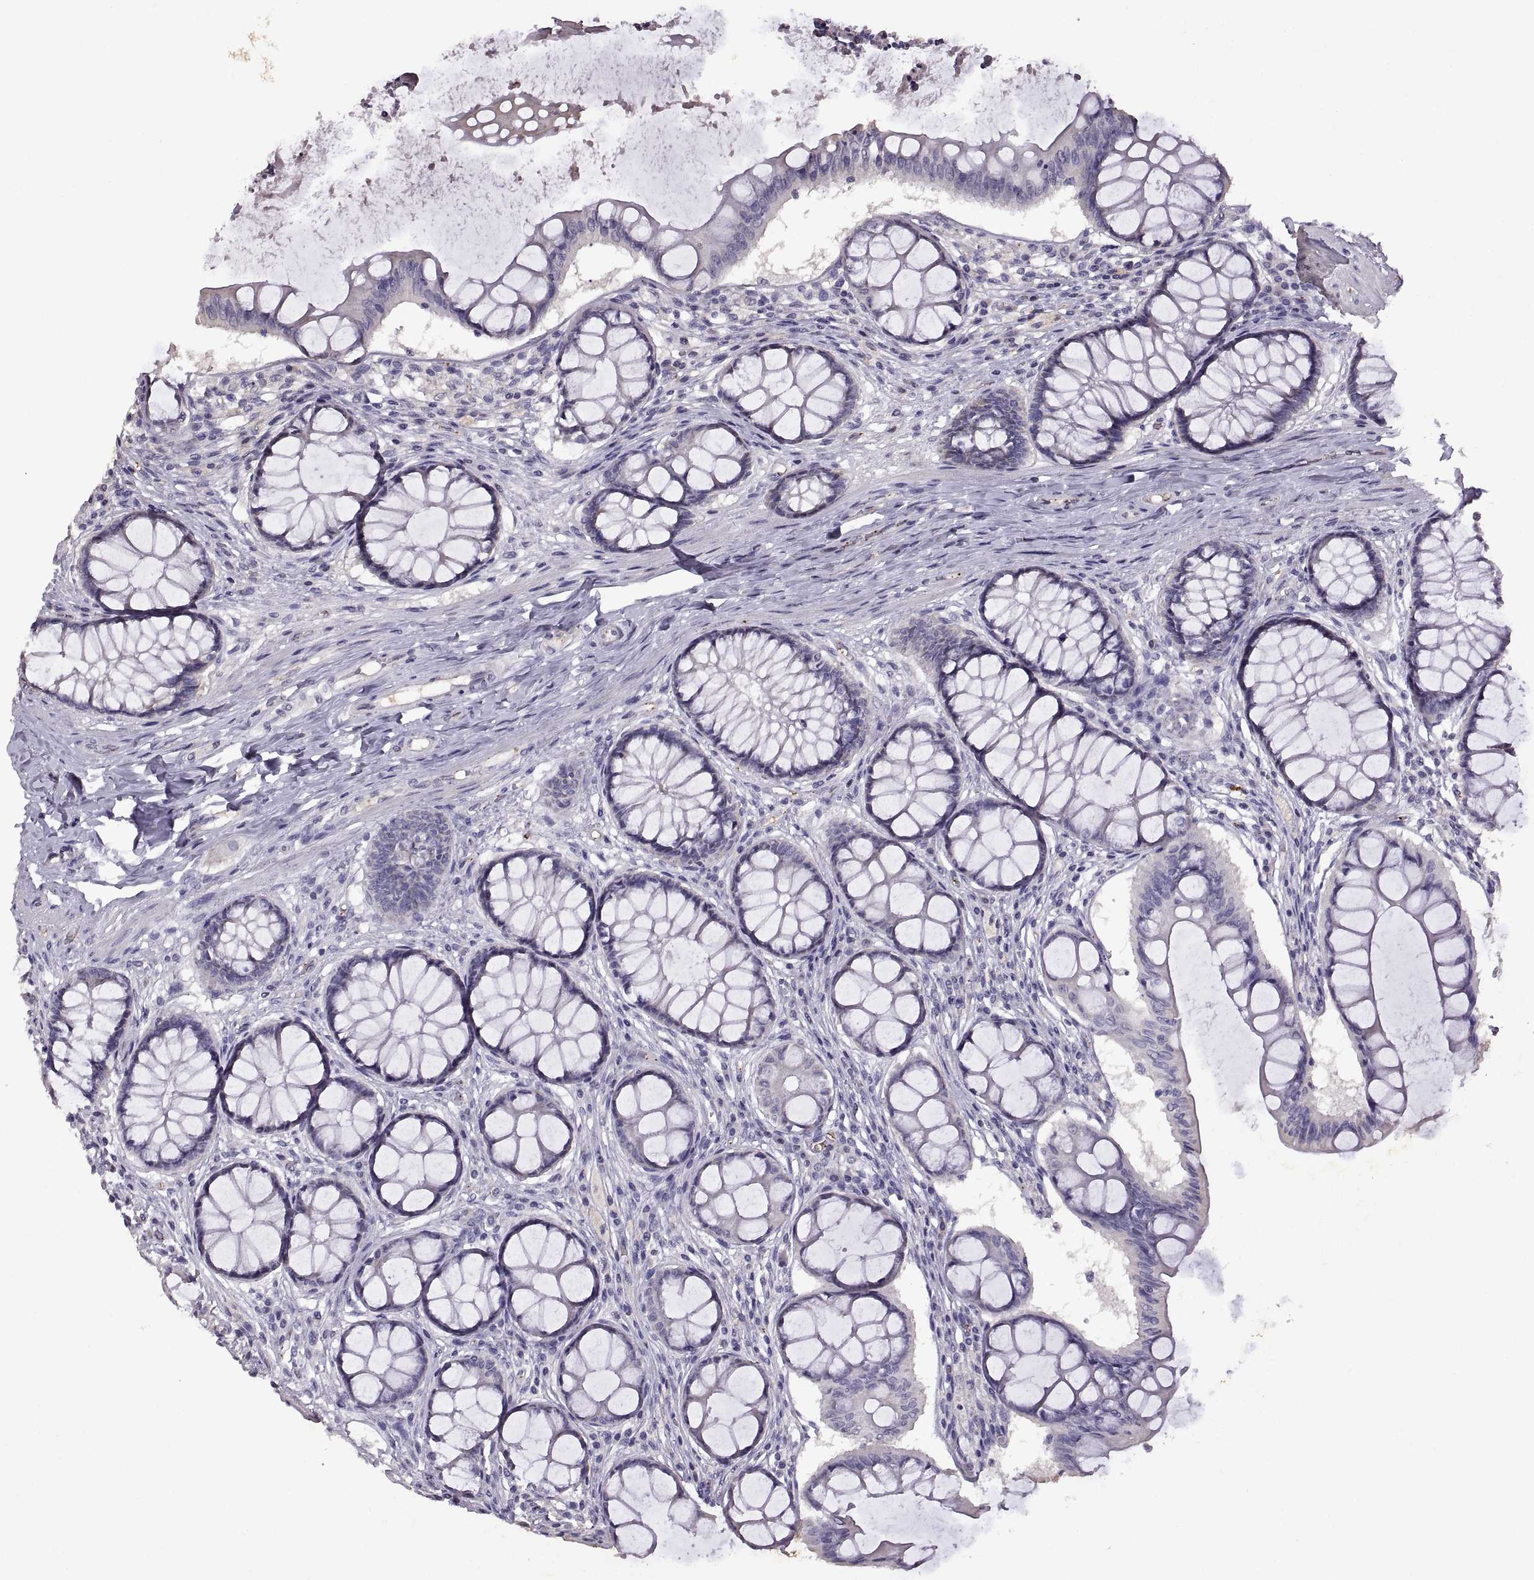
{"staining": {"intensity": "negative", "quantity": "none", "location": "none"}, "tissue": "colon", "cell_type": "Endothelial cells", "image_type": "normal", "snomed": [{"axis": "morphology", "description": "Normal tissue, NOS"}, {"axis": "topography", "description": "Colon"}], "caption": "The photomicrograph shows no significant positivity in endothelial cells of colon.", "gene": "DEFB136", "patient": {"sex": "female", "age": 65}}